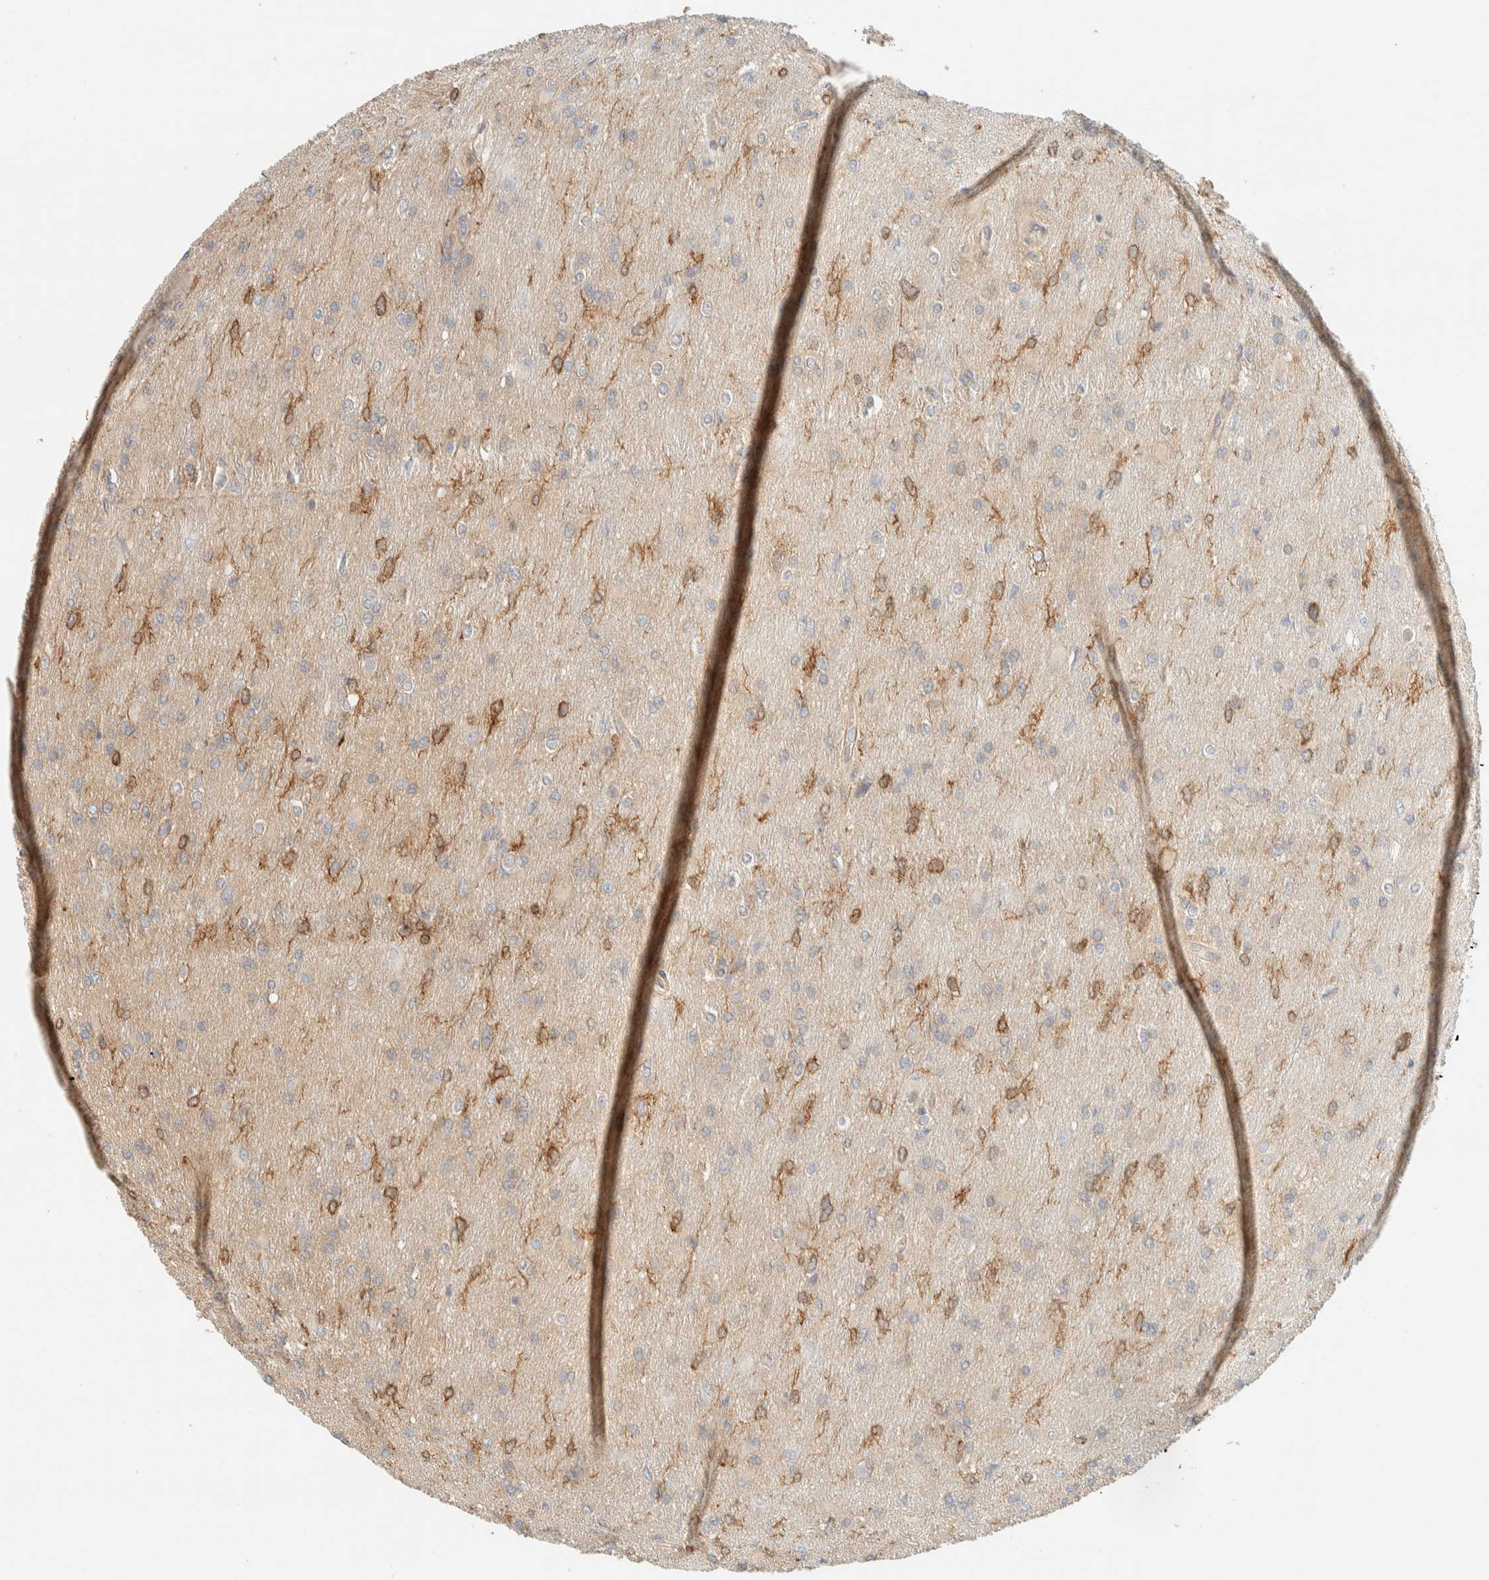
{"staining": {"intensity": "weak", "quantity": "<25%", "location": "cytoplasmic/membranous"}, "tissue": "glioma", "cell_type": "Tumor cells", "image_type": "cancer", "snomed": [{"axis": "morphology", "description": "Glioma, malignant, High grade"}, {"axis": "topography", "description": "Cerebral cortex"}], "caption": "An IHC image of malignant glioma (high-grade) is shown. There is no staining in tumor cells of malignant glioma (high-grade).", "gene": "LIMA1", "patient": {"sex": "female", "age": 36}}